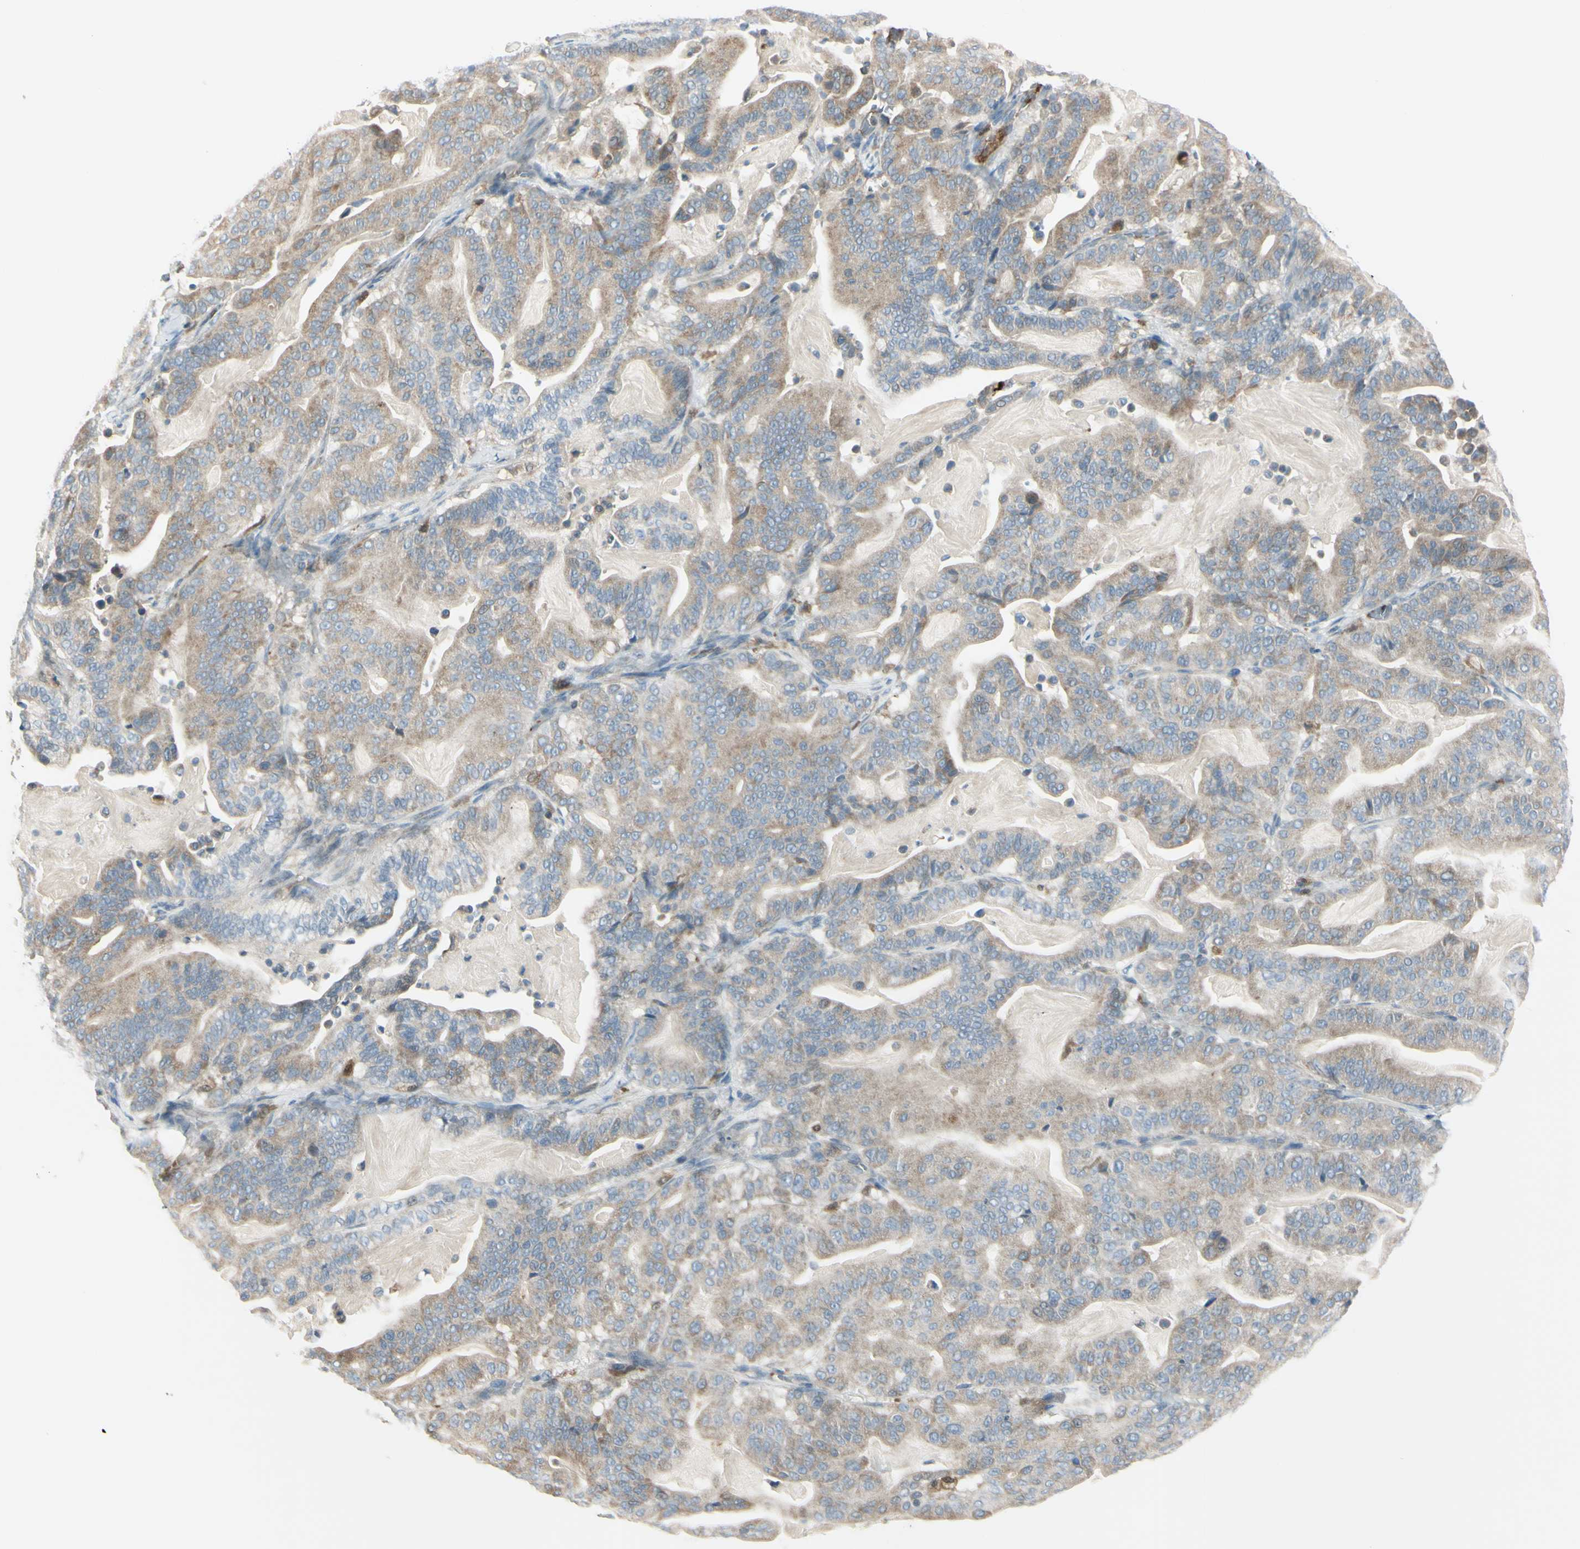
{"staining": {"intensity": "moderate", "quantity": ">75%", "location": "cytoplasmic/membranous"}, "tissue": "pancreatic cancer", "cell_type": "Tumor cells", "image_type": "cancer", "snomed": [{"axis": "morphology", "description": "Adenocarcinoma, NOS"}, {"axis": "topography", "description": "Pancreas"}], "caption": "This is a histology image of IHC staining of pancreatic cancer (adenocarcinoma), which shows moderate expression in the cytoplasmic/membranous of tumor cells.", "gene": "CYRIB", "patient": {"sex": "male", "age": 63}}